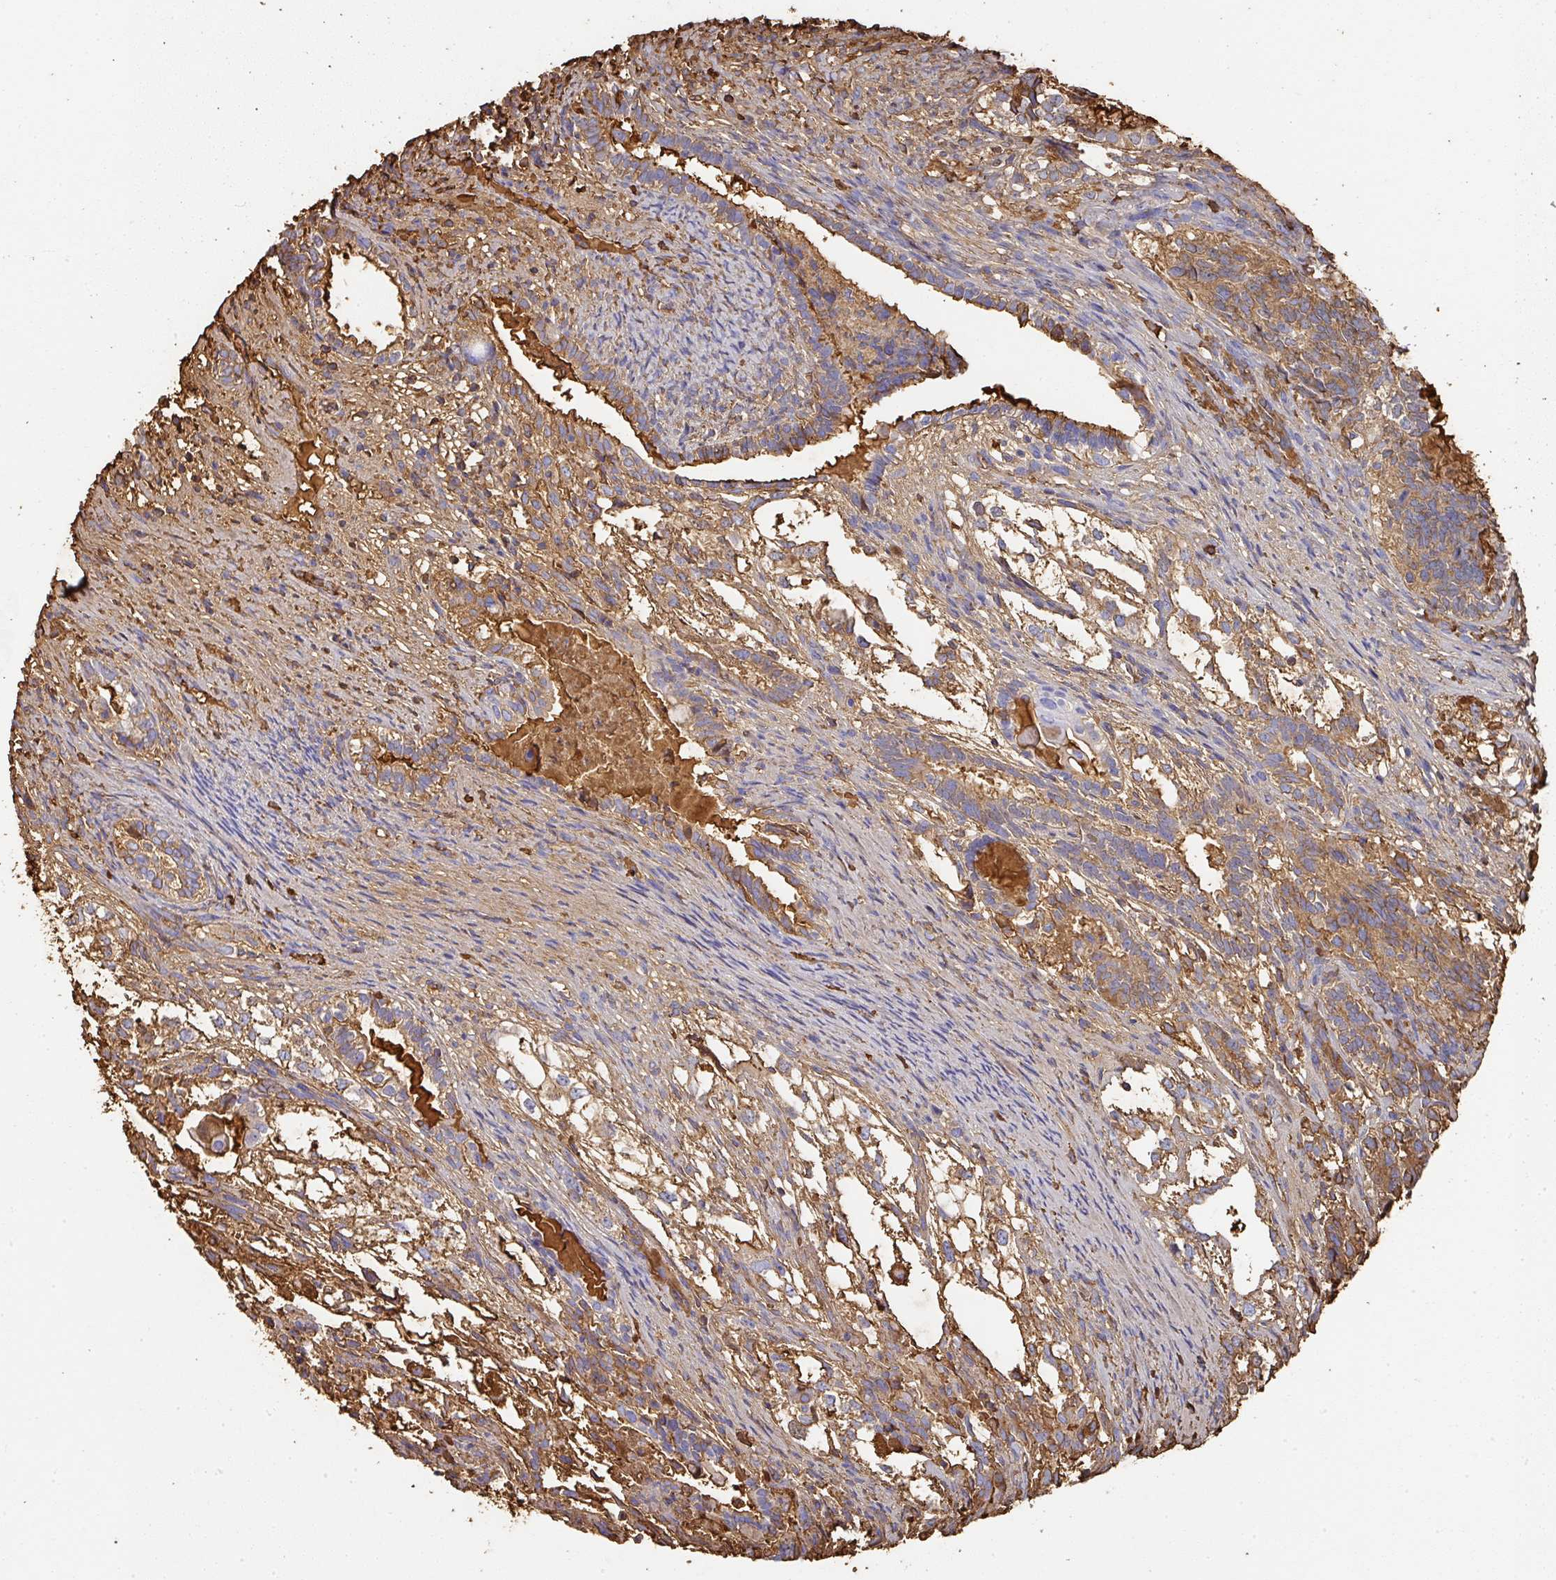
{"staining": {"intensity": "moderate", "quantity": "25%-75%", "location": "cytoplasmic/membranous"}, "tissue": "testis cancer", "cell_type": "Tumor cells", "image_type": "cancer", "snomed": [{"axis": "morphology", "description": "Seminoma, NOS"}, {"axis": "morphology", "description": "Carcinoma, Embryonal, NOS"}, {"axis": "topography", "description": "Testis"}], "caption": "Tumor cells demonstrate medium levels of moderate cytoplasmic/membranous positivity in approximately 25%-75% of cells in human testis cancer (seminoma).", "gene": "ALB", "patient": {"sex": "male", "age": 41}}